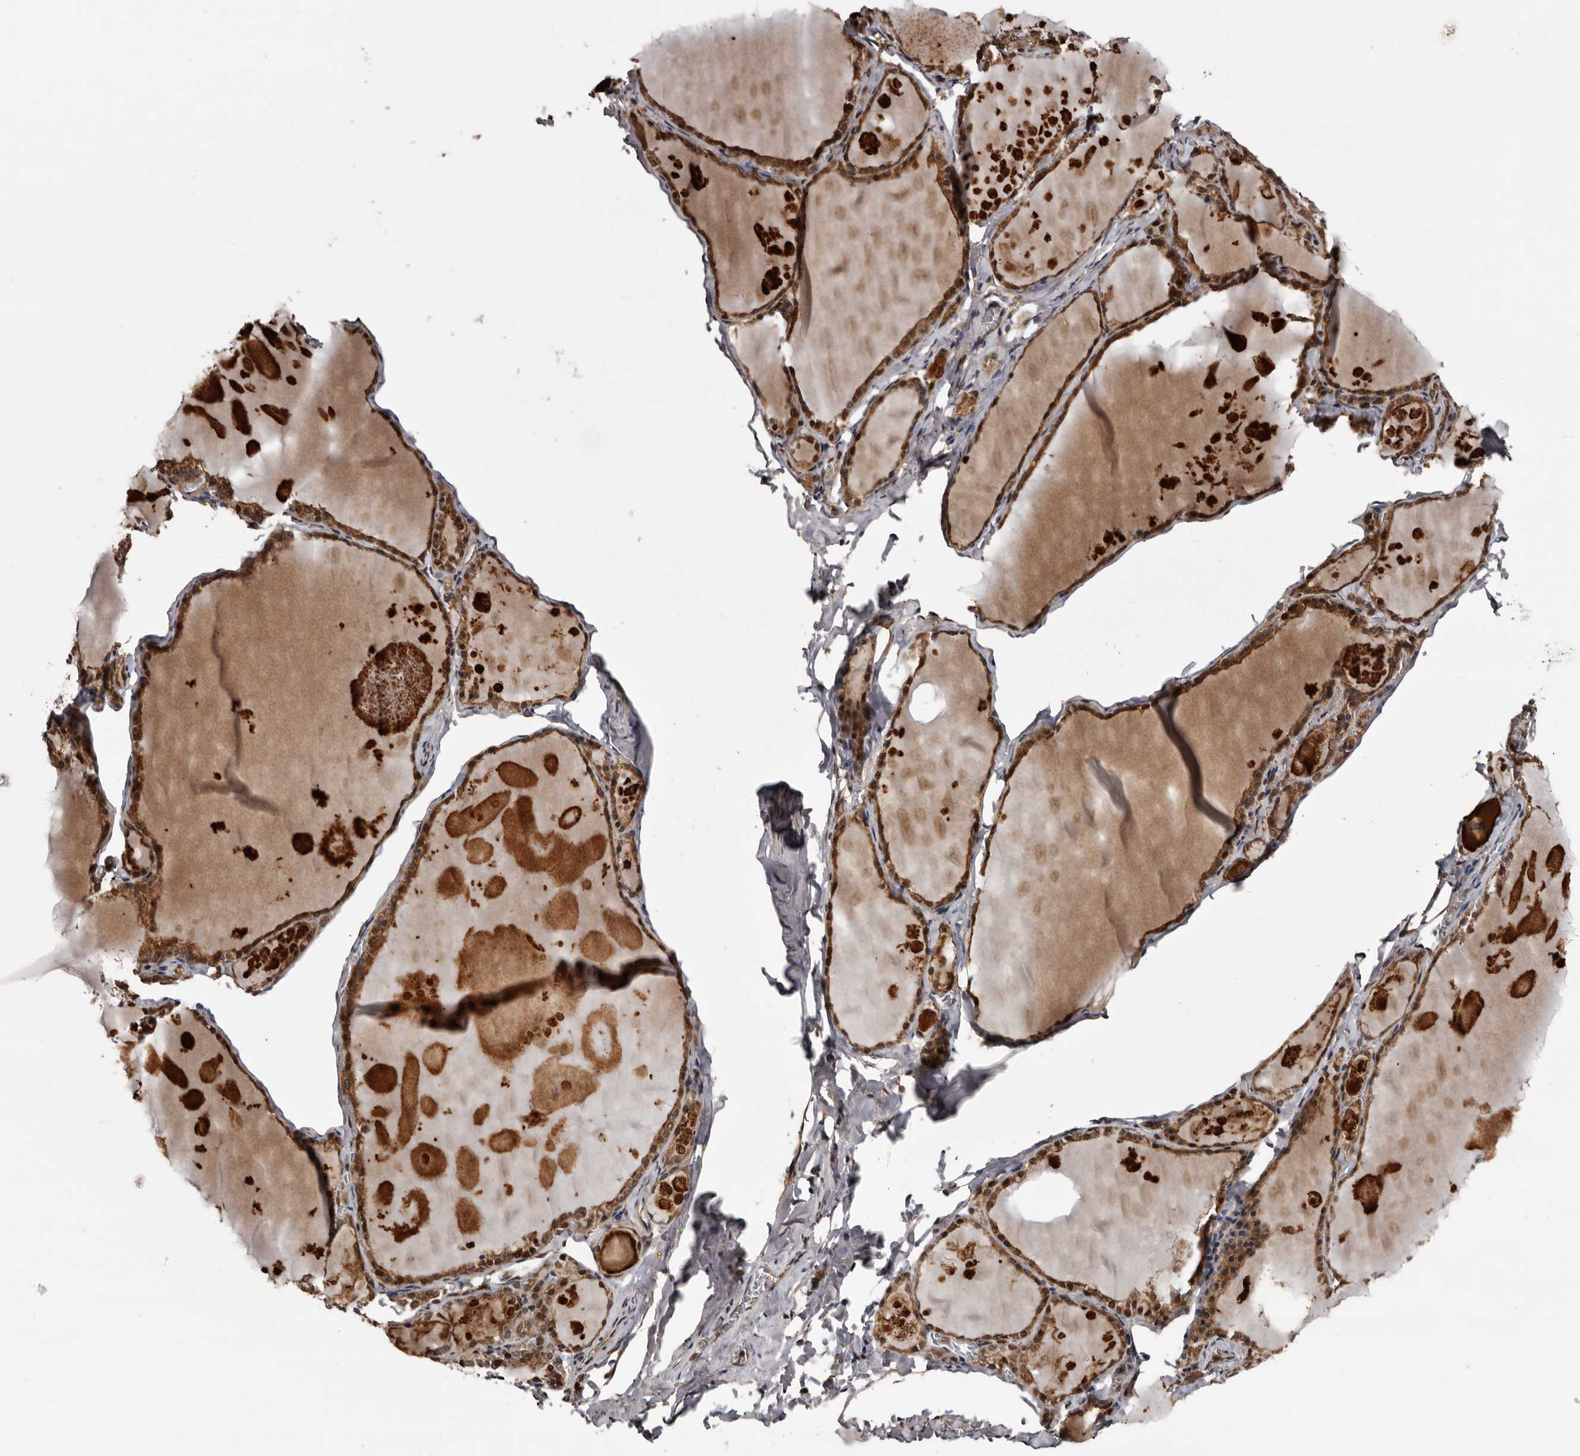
{"staining": {"intensity": "moderate", "quantity": ">75%", "location": "cytoplasmic/membranous"}, "tissue": "thyroid gland", "cell_type": "Glandular cells", "image_type": "normal", "snomed": [{"axis": "morphology", "description": "Normal tissue, NOS"}, {"axis": "topography", "description": "Thyroid gland"}], "caption": "Benign thyroid gland shows moderate cytoplasmic/membranous expression in about >75% of glandular cells (Stains: DAB in brown, nuclei in blue, Microscopy: brightfield microscopy at high magnification)..", "gene": "SERTAD4", "patient": {"sex": "male", "age": 56}}